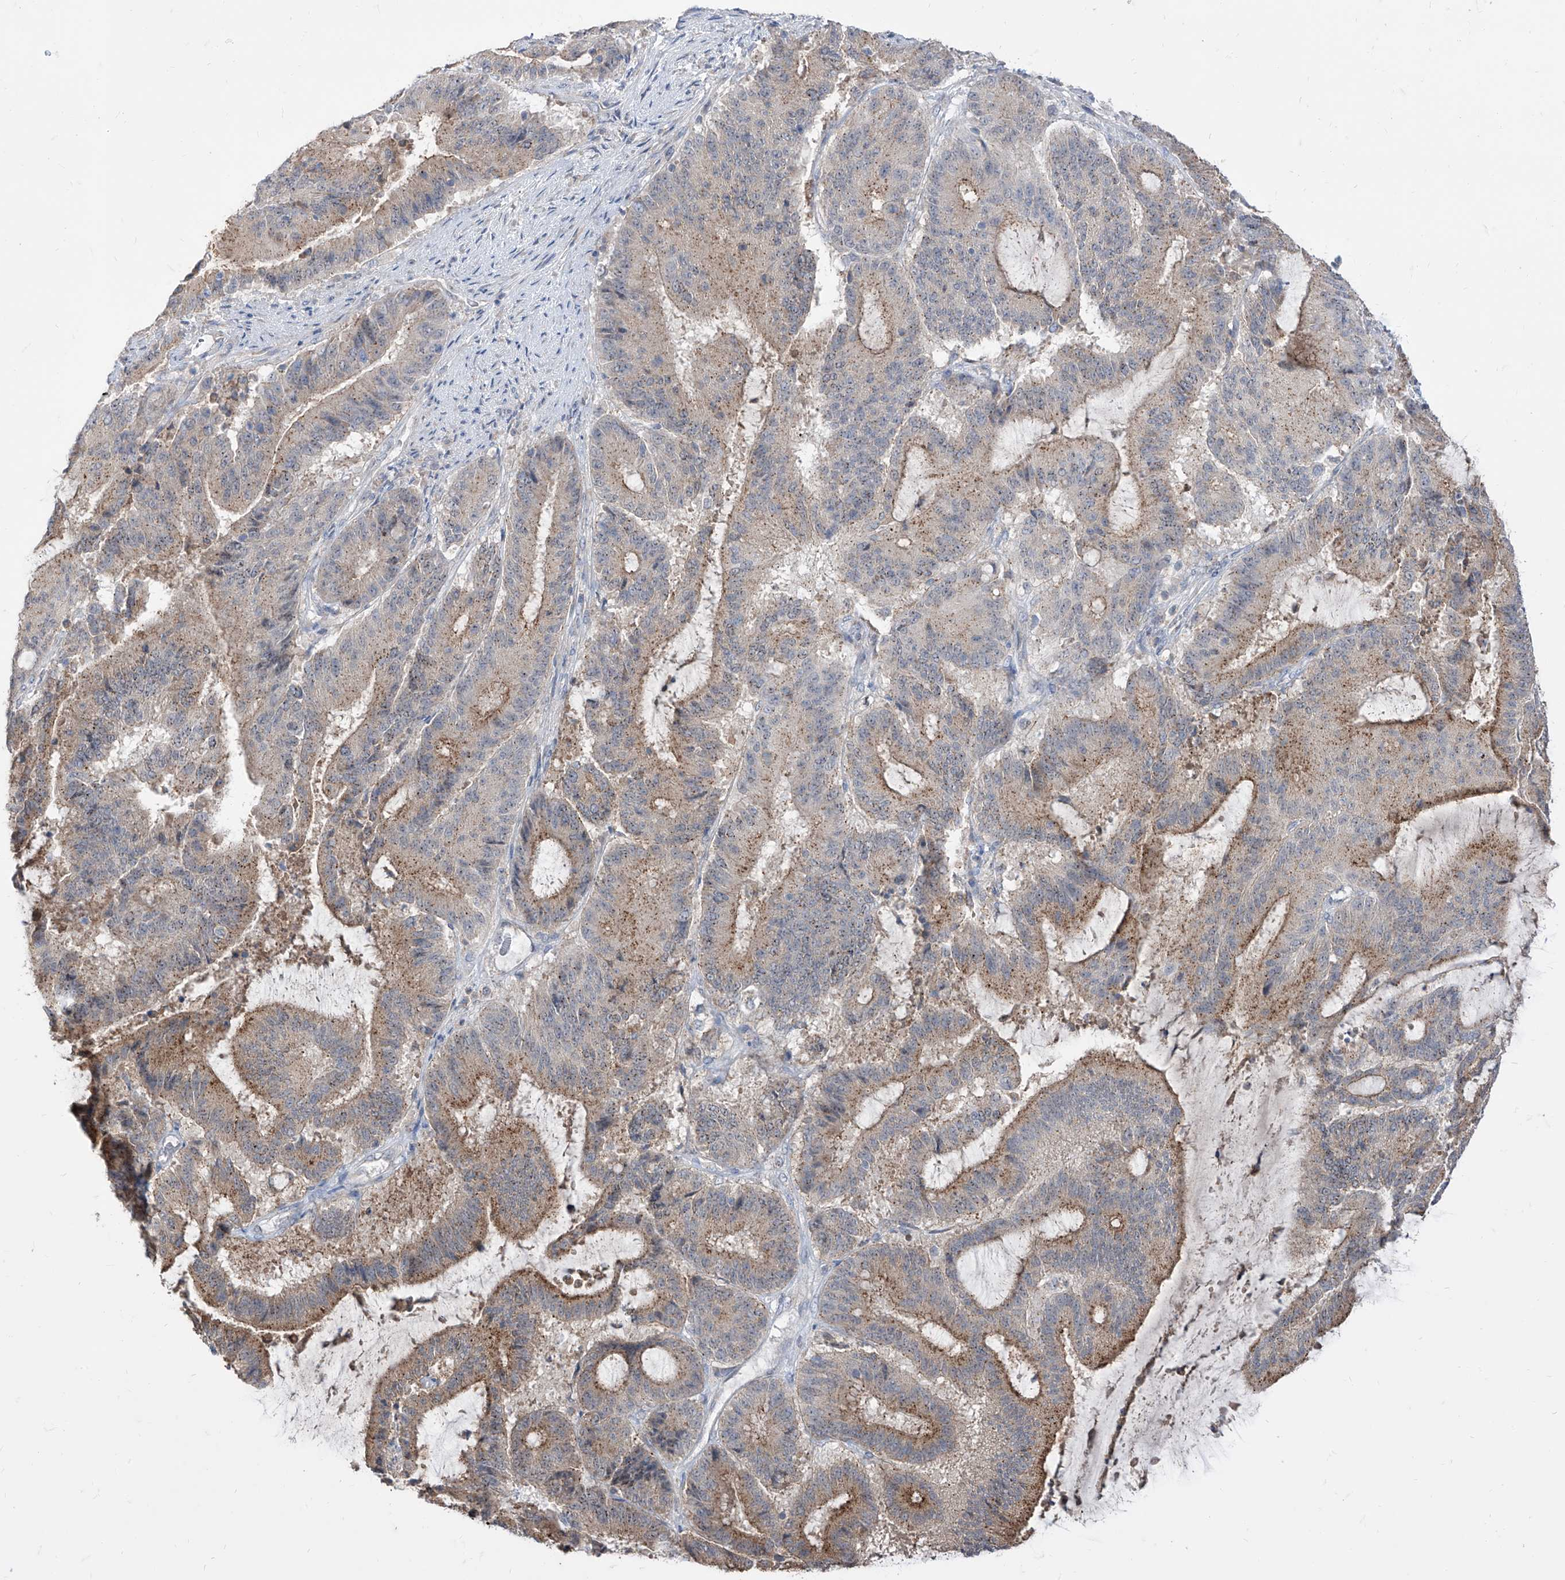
{"staining": {"intensity": "moderate", "quantity": "25%-75%", "location": "cytoplasmic/membranous"}, "tissue": "liver cancer", "cell_type": "Tumor cells", "image_type": "cancer", "snomed": [{"axis": "morphology", "description": "Normal tissue, NOS"}, {"axis": "morphology", "description": "Cholangiocarcinoma"}, {"axis": "topography", "description": "Liver"}, {"axis": "topography", "description": "Peripheral nerve tissue"}], "caption": "Immunohistochemistry photomicrograph of human liver cancer stained for a protein (brown), which exhibits medium levels of moderate cytoplasmic/membranous expression in approximately 25%-75% of tumor cells.", "gene": "BROX", "patient": {"sex": "female", "age": 73}}